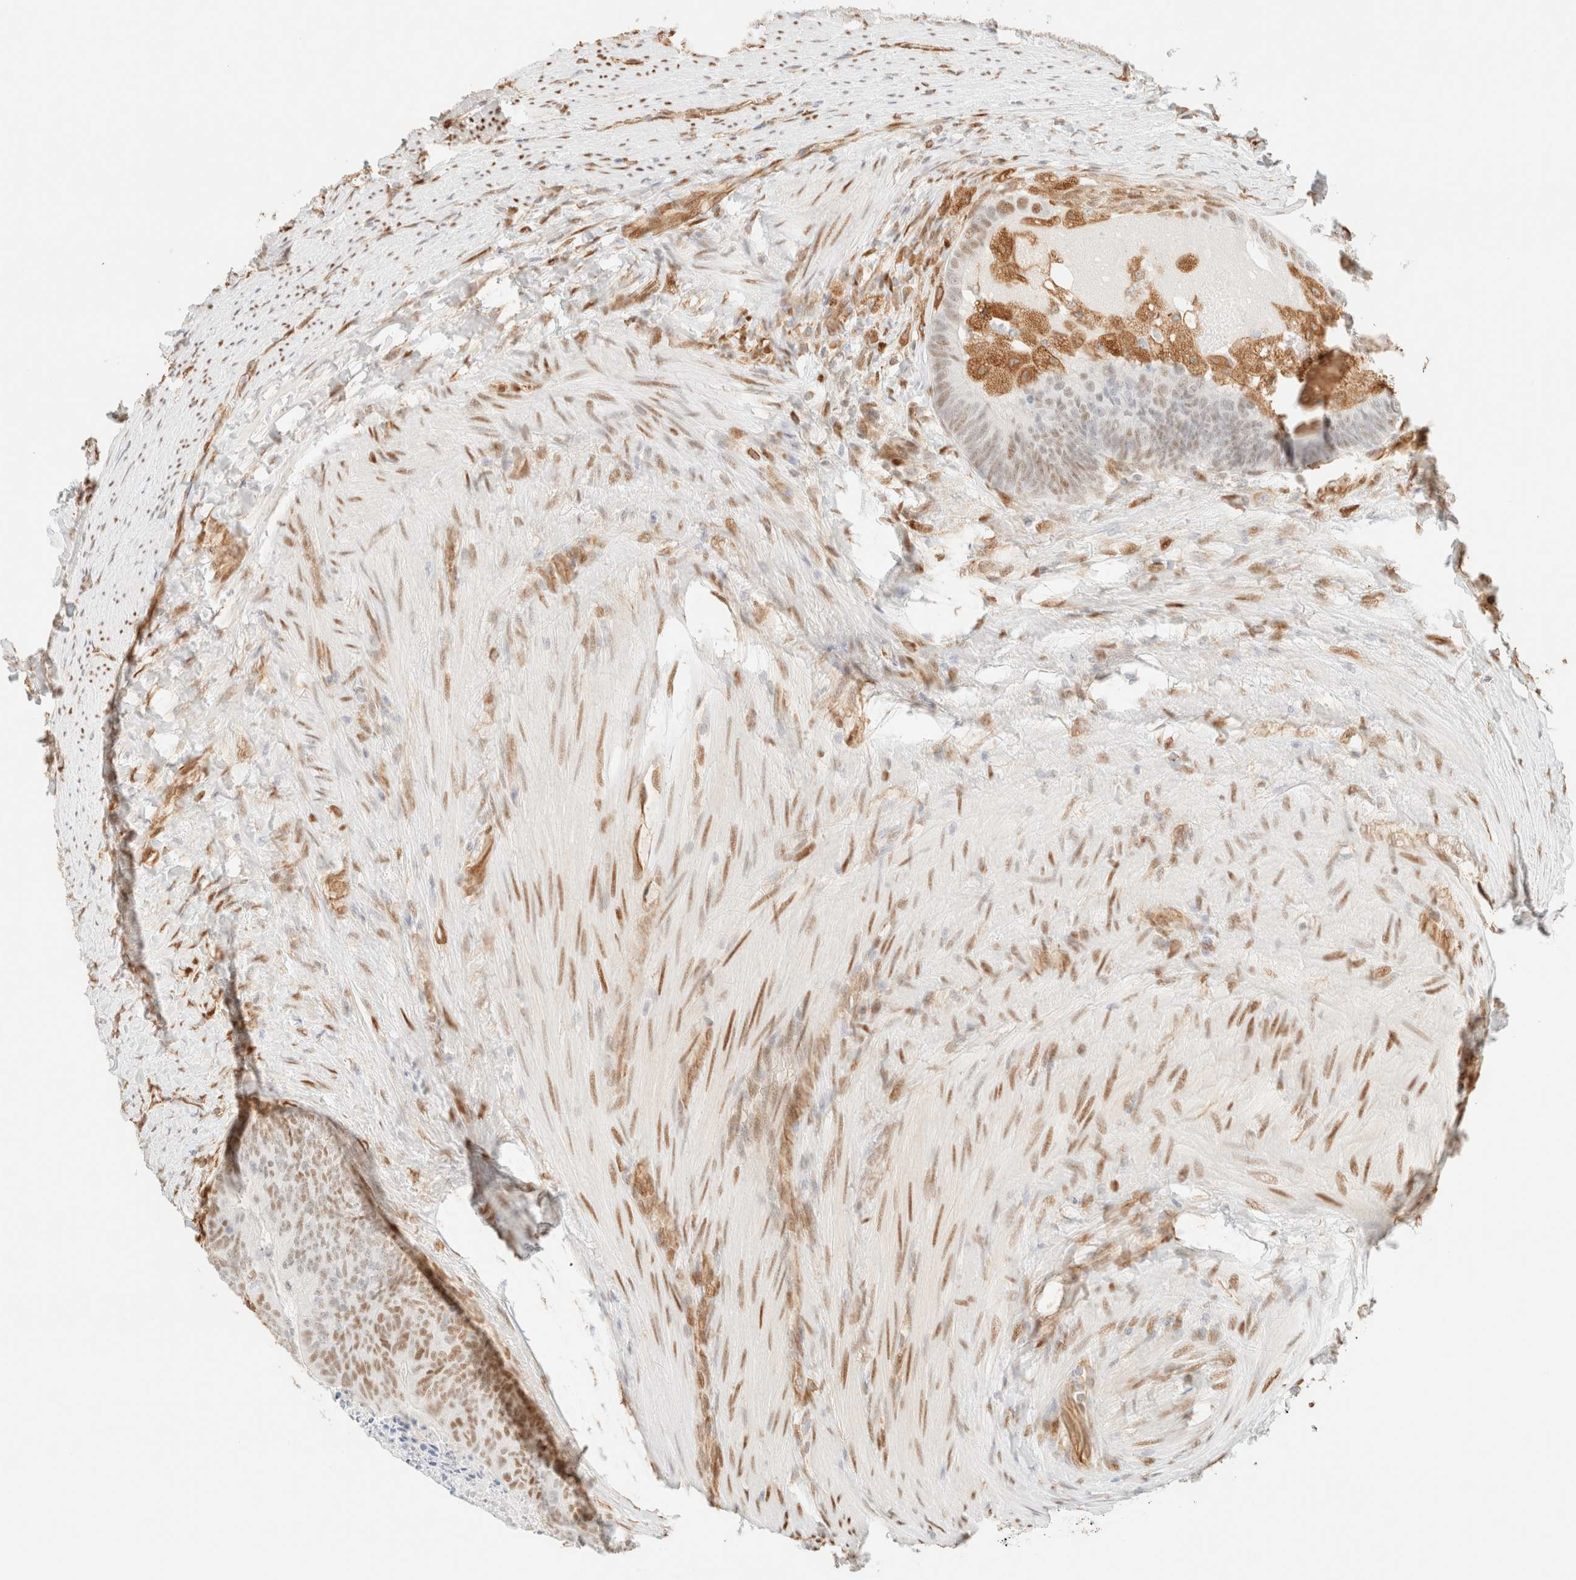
{"staining": {"intensity": "weak", "quantity": "25%-75%", "location": "nuclear"}, "tissue": "colorectal cancer", "cell_type": "Tumor cells", "image_type": "cancer", "snomed": [{"axis": "morphology", "description": "Adenocarcinoma, NOS"}, {"axis": "topography", "description": "Colon"}], "caption": "DAB immunohistochemical staining of adenocarcinoma (colorectal) exhibits weak nuclear protein positivity in approximately 25%-75% of tumor cells.", "gene": "ZSCAN18", "patient": {"sex": "female", "age": 67}}